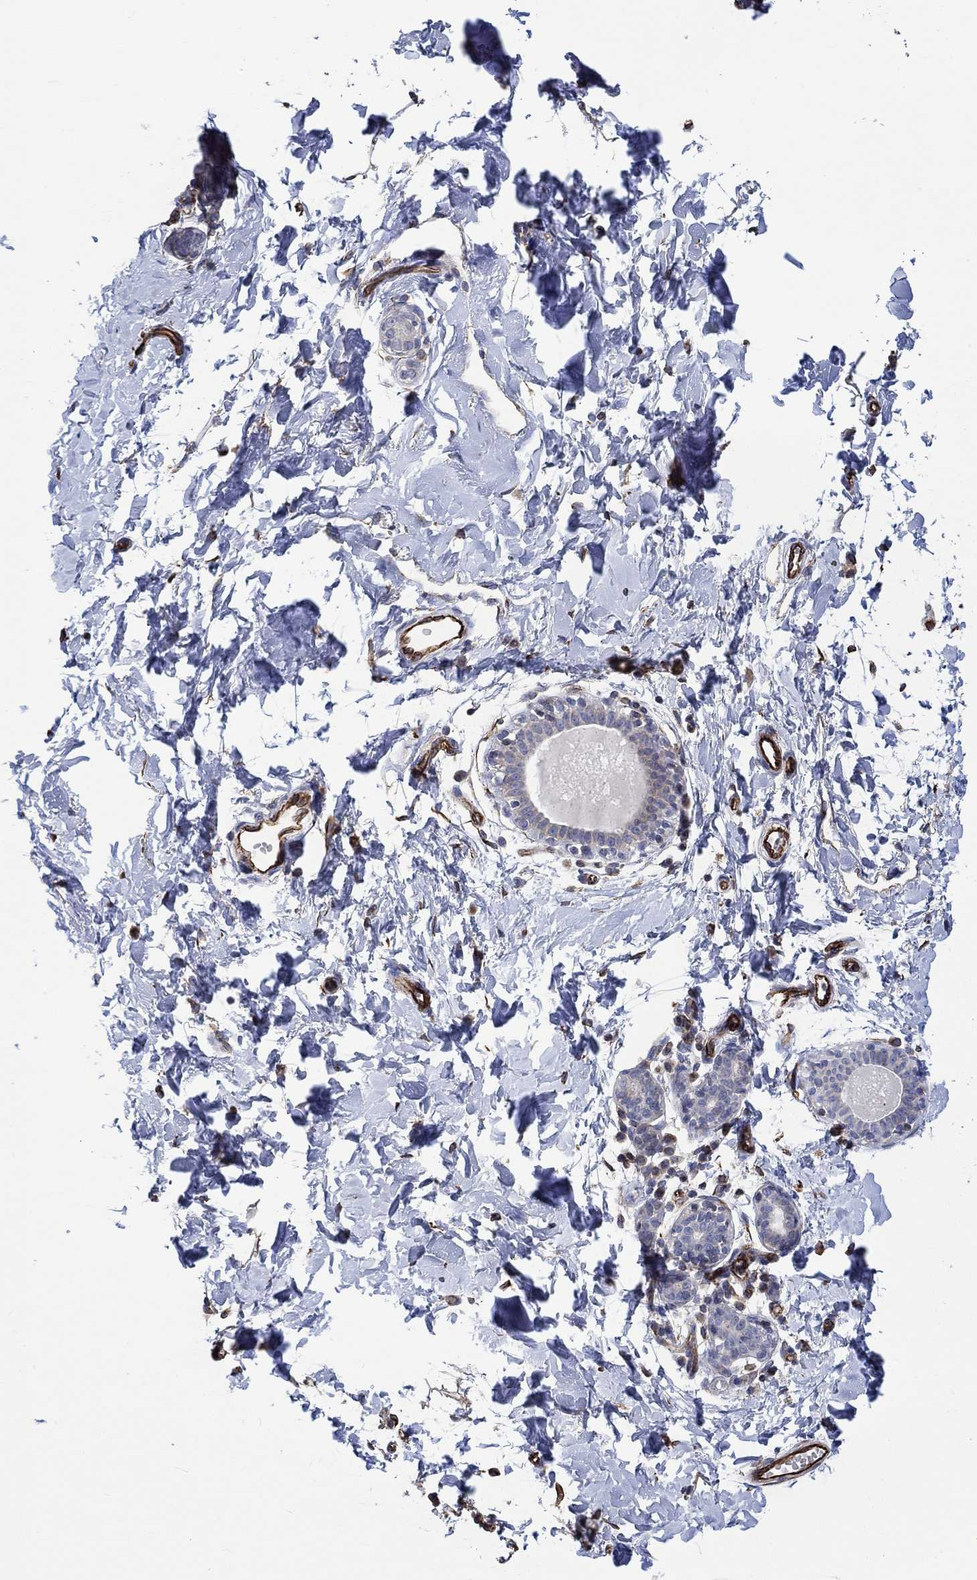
{"staining": {"intensity": "negative", "quantity": "none", "location": "none"}, "tissue": "breast", "cell_type": "Adipocytes", "image_type": "normal", "snomed": [{"axis": "morphology", "description": "Normal tissue, NOS"}, {"axis": "topography", "description": "Breast"}], "caption": "The histopathology image exhibits no staining of adipocytes in unremarkable breast.", "gene": "CAMK1D", "patient": {"sex": "female", "age": 37}}